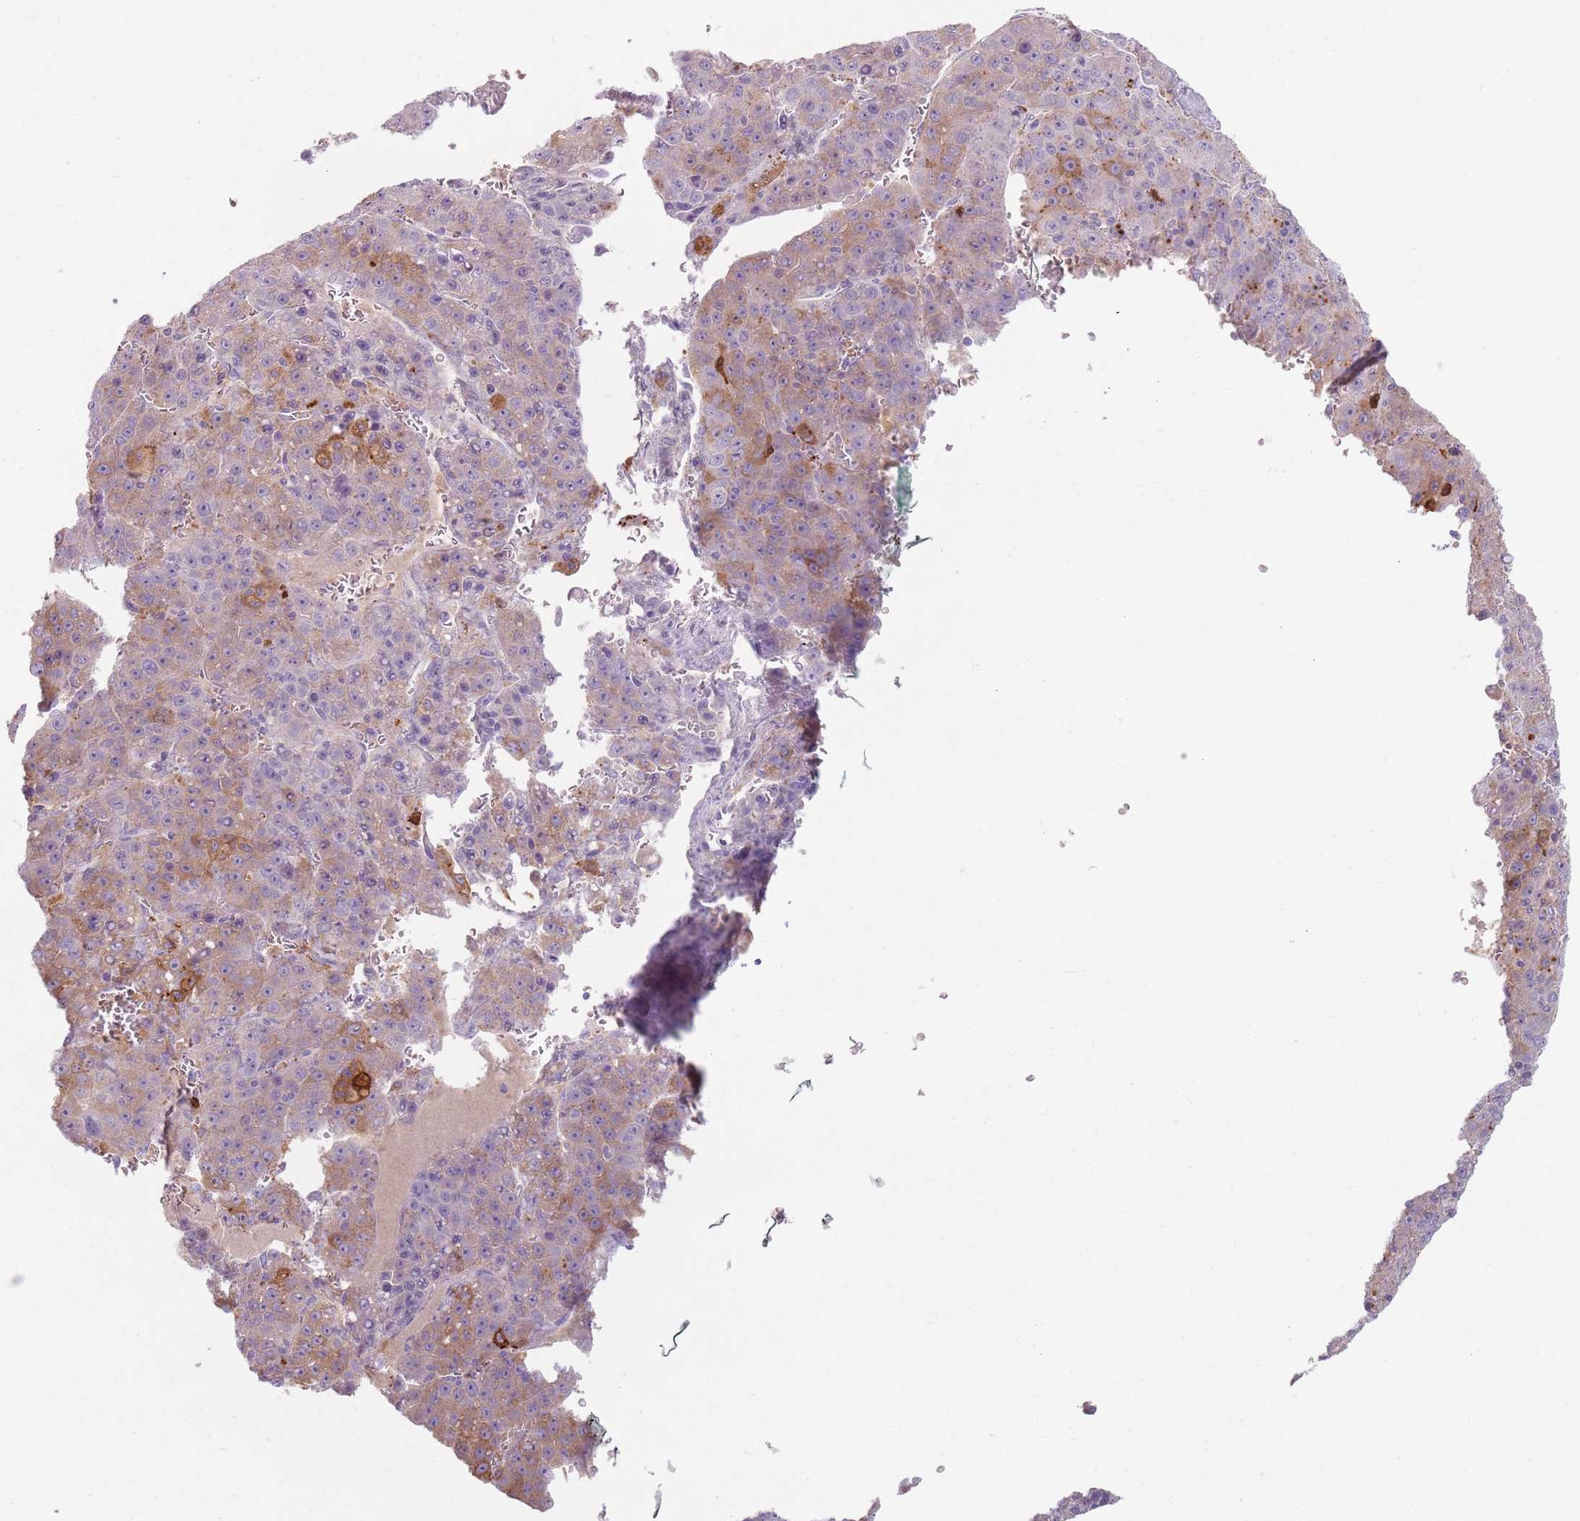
{"staining": {"intensity": "moderate", "quantity": "25%-75%", "location": "cytoplasmic/membranous"}, "tissue": "liver cancer", "cell_type": "Tumor cells", "image_type": "cancer", "snomed": [{"axis": "morphology", "description": "Carcinoma, Hepatocellular, NOS"}, {"axis": "topography", "description": "Liver"}], "caption": "This is a micrograph of immunohistochemistry staining of liver cancer, which shows moderate expression in the cytoplasmic/membranous of tumor cells.", "gene": "GDPGP1", "patient": {"sex": "female", "age": 53}}